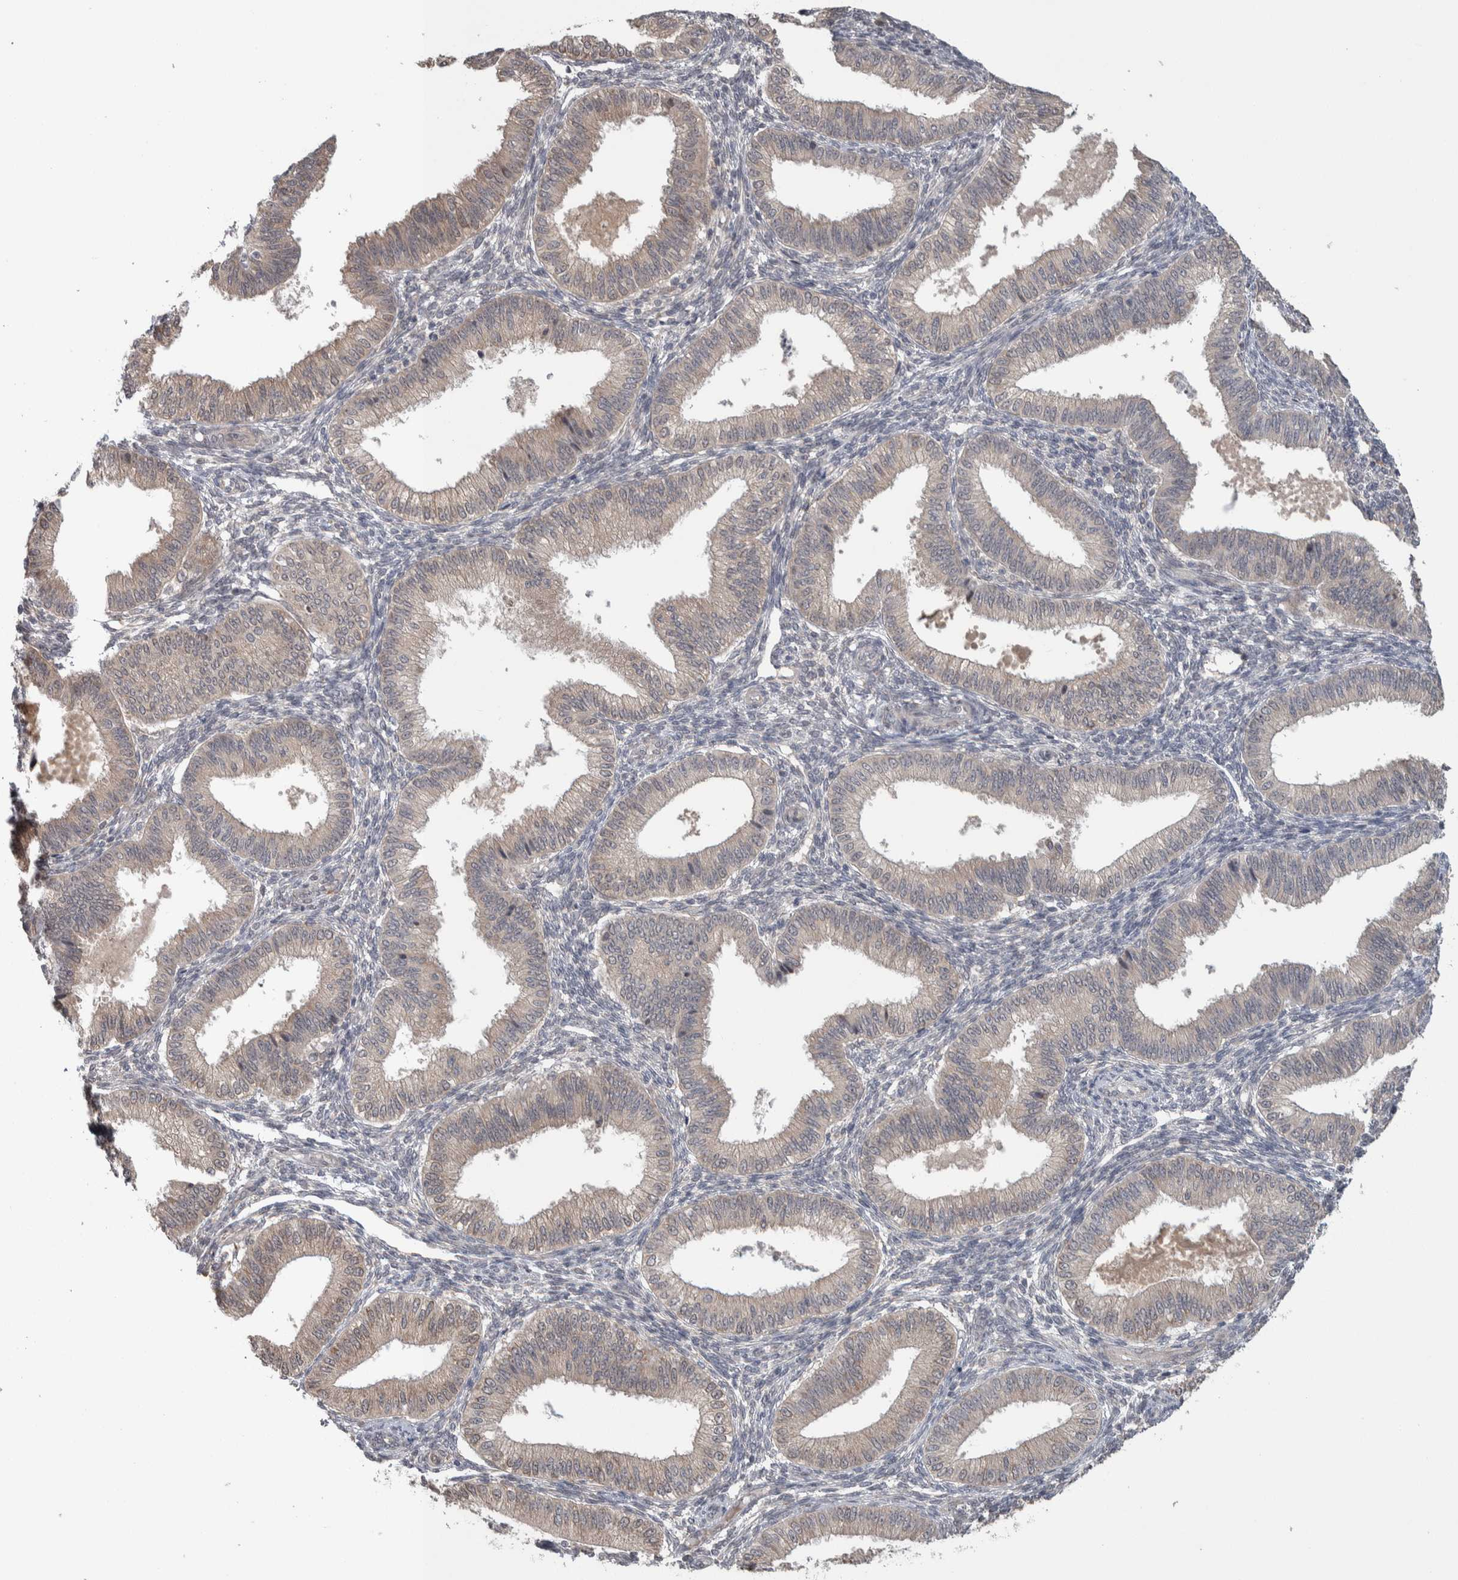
{"staining": {"intensity": "weak", "quantity": "<25%", "location": "cytoplasmic/membranous"}, "tissue": "endometrium", "cell_type": "Cells in endometrial stroma", "image_type": "normal", "snomed": [{"axis": "morphology", "description": "Normal tissue, NOS"}, {"axis": "topography", "description": "Endometrium"}], "caption": "The micrograph demonstrates no significant staining in cells in endometrial stroma of endometrium.", "gene": "CUL2", "patient": {"sex": "female", "age": 39}}